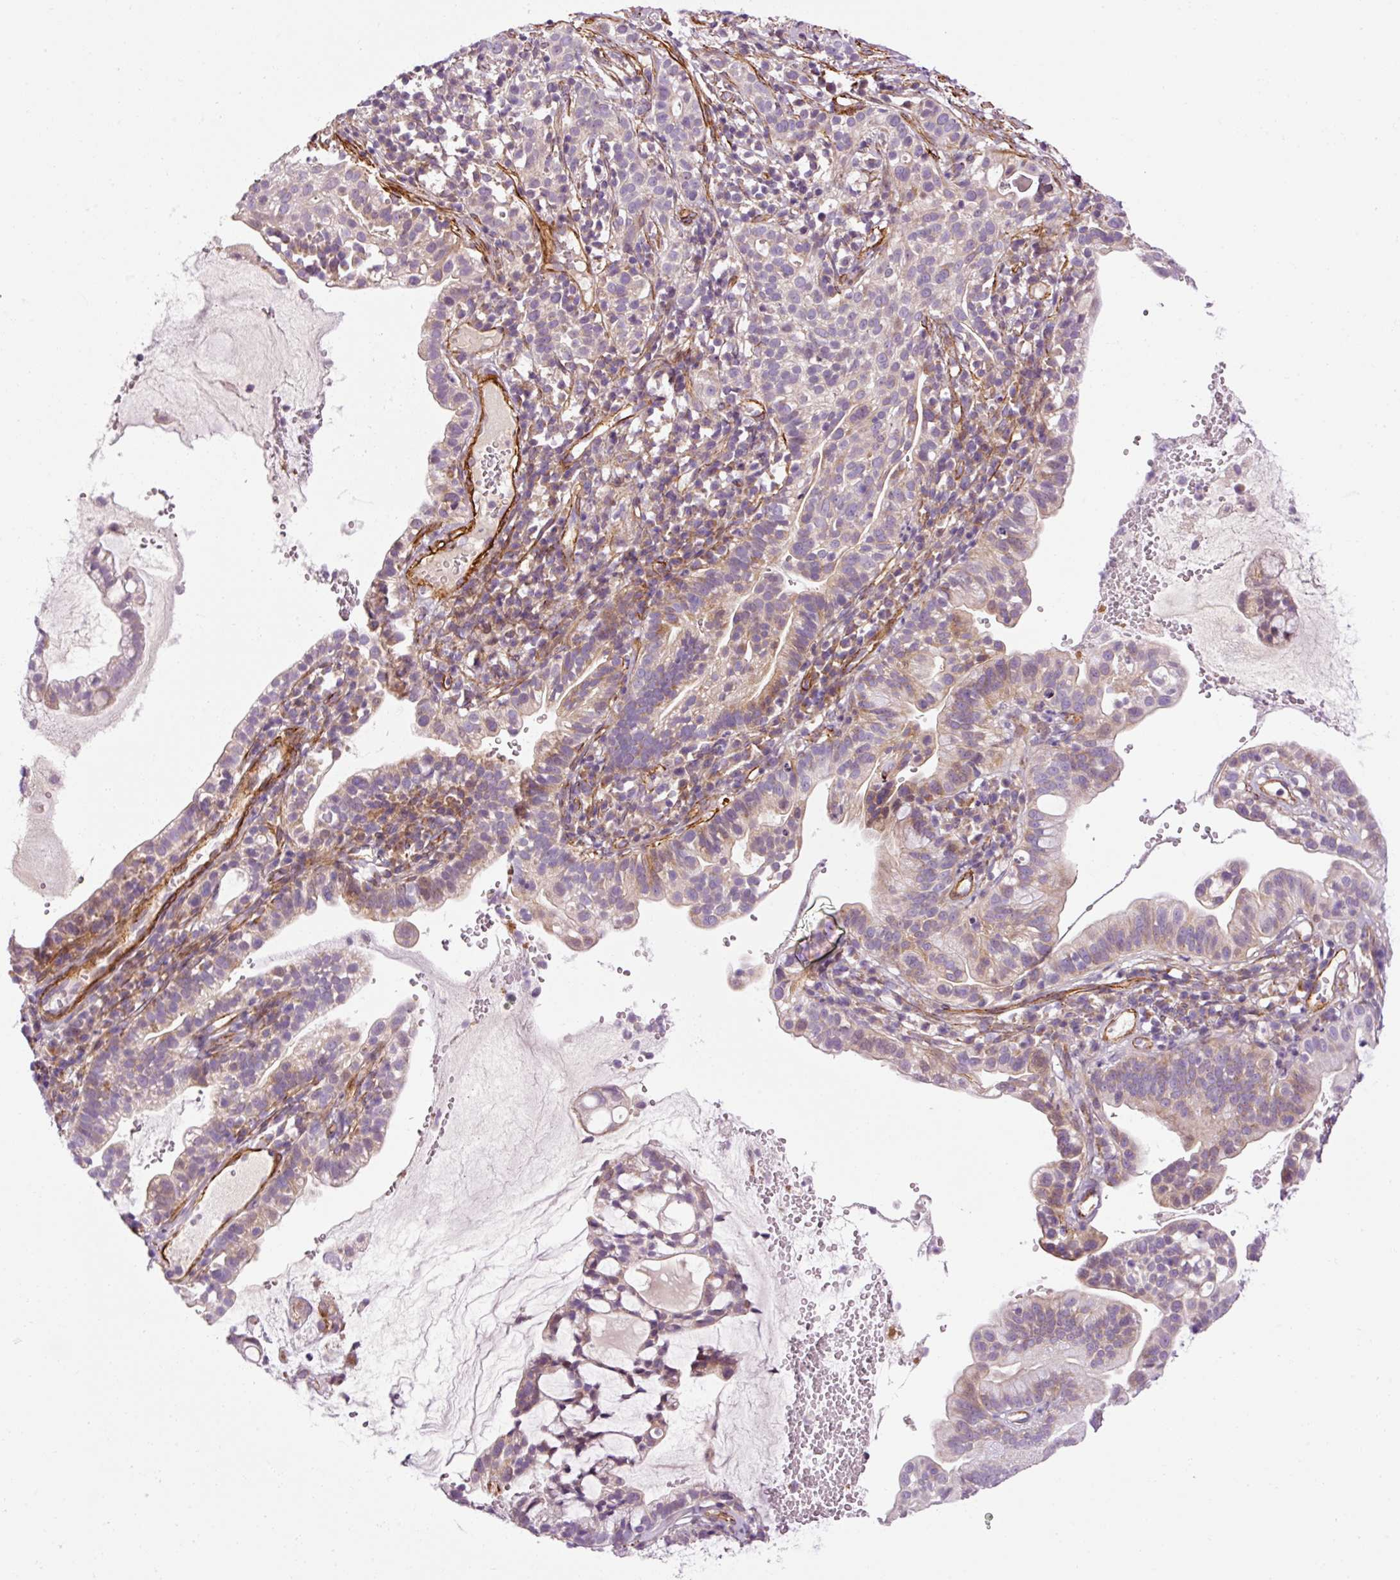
{"staining": {"intensity": "weak", "quantity": "<25%", "location": "cytoplasmic/membranous"}, "tissue": "cervical cancer", "cell_type": "Tumor cells", "image_type": "cancer", "snomed": [{"axis": "morphology", "description": "Adenocarcinoma, NOS"}, {"axis": "topography", "description": "Cervix"}], "caption": "Tumor cells show no significant protein staining in cervical cancer. (Brightfield microscopy of DAB IHC at high magnification).", "gene": "ANKRD20A1", "patient": {"sex": "female", "age": 41}}